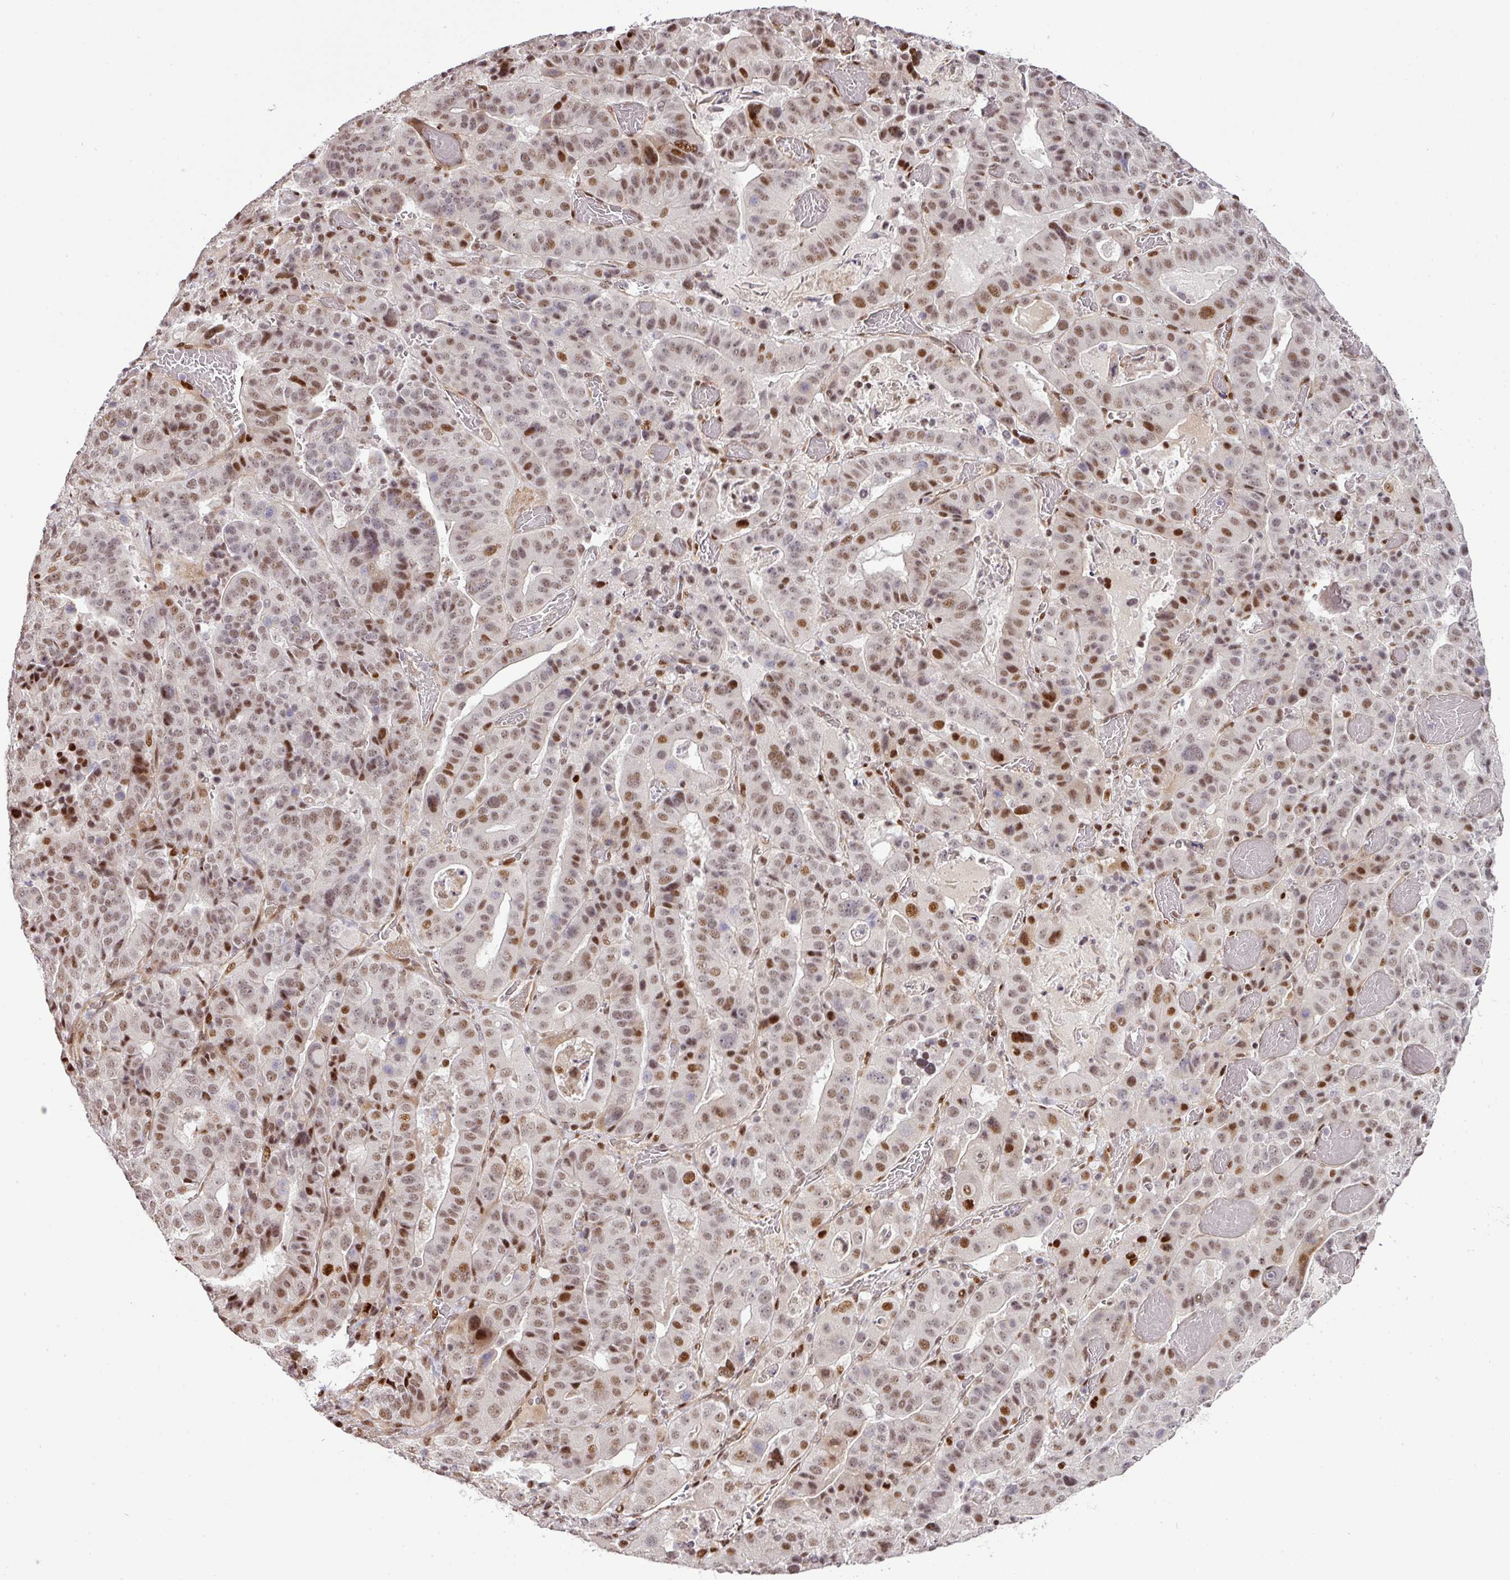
{"staining": {"intensity": "moderate", "quantity": "25%-75%", "location": "nuclear"}, "tissue": "stomach cancer", "cell_type": "Tumor cells", "image_type": "cancer", "snomed": [{"axis": "morphology", "description": "Adenocarcinoma, NOS"}, {"axis": "topography", "description": "Stomach"}], "caption": "A histopathology image of stomach cancer stained for a protein demonstrates moderate nuclear brown staining in tumor cells. The protein is stained brown, and the nuclei are stained in blue (DAB IHC with brightfield microscopy, high magnification).", "gene": "MYSM1", "patient": {"sex": "male", "age": 48}}